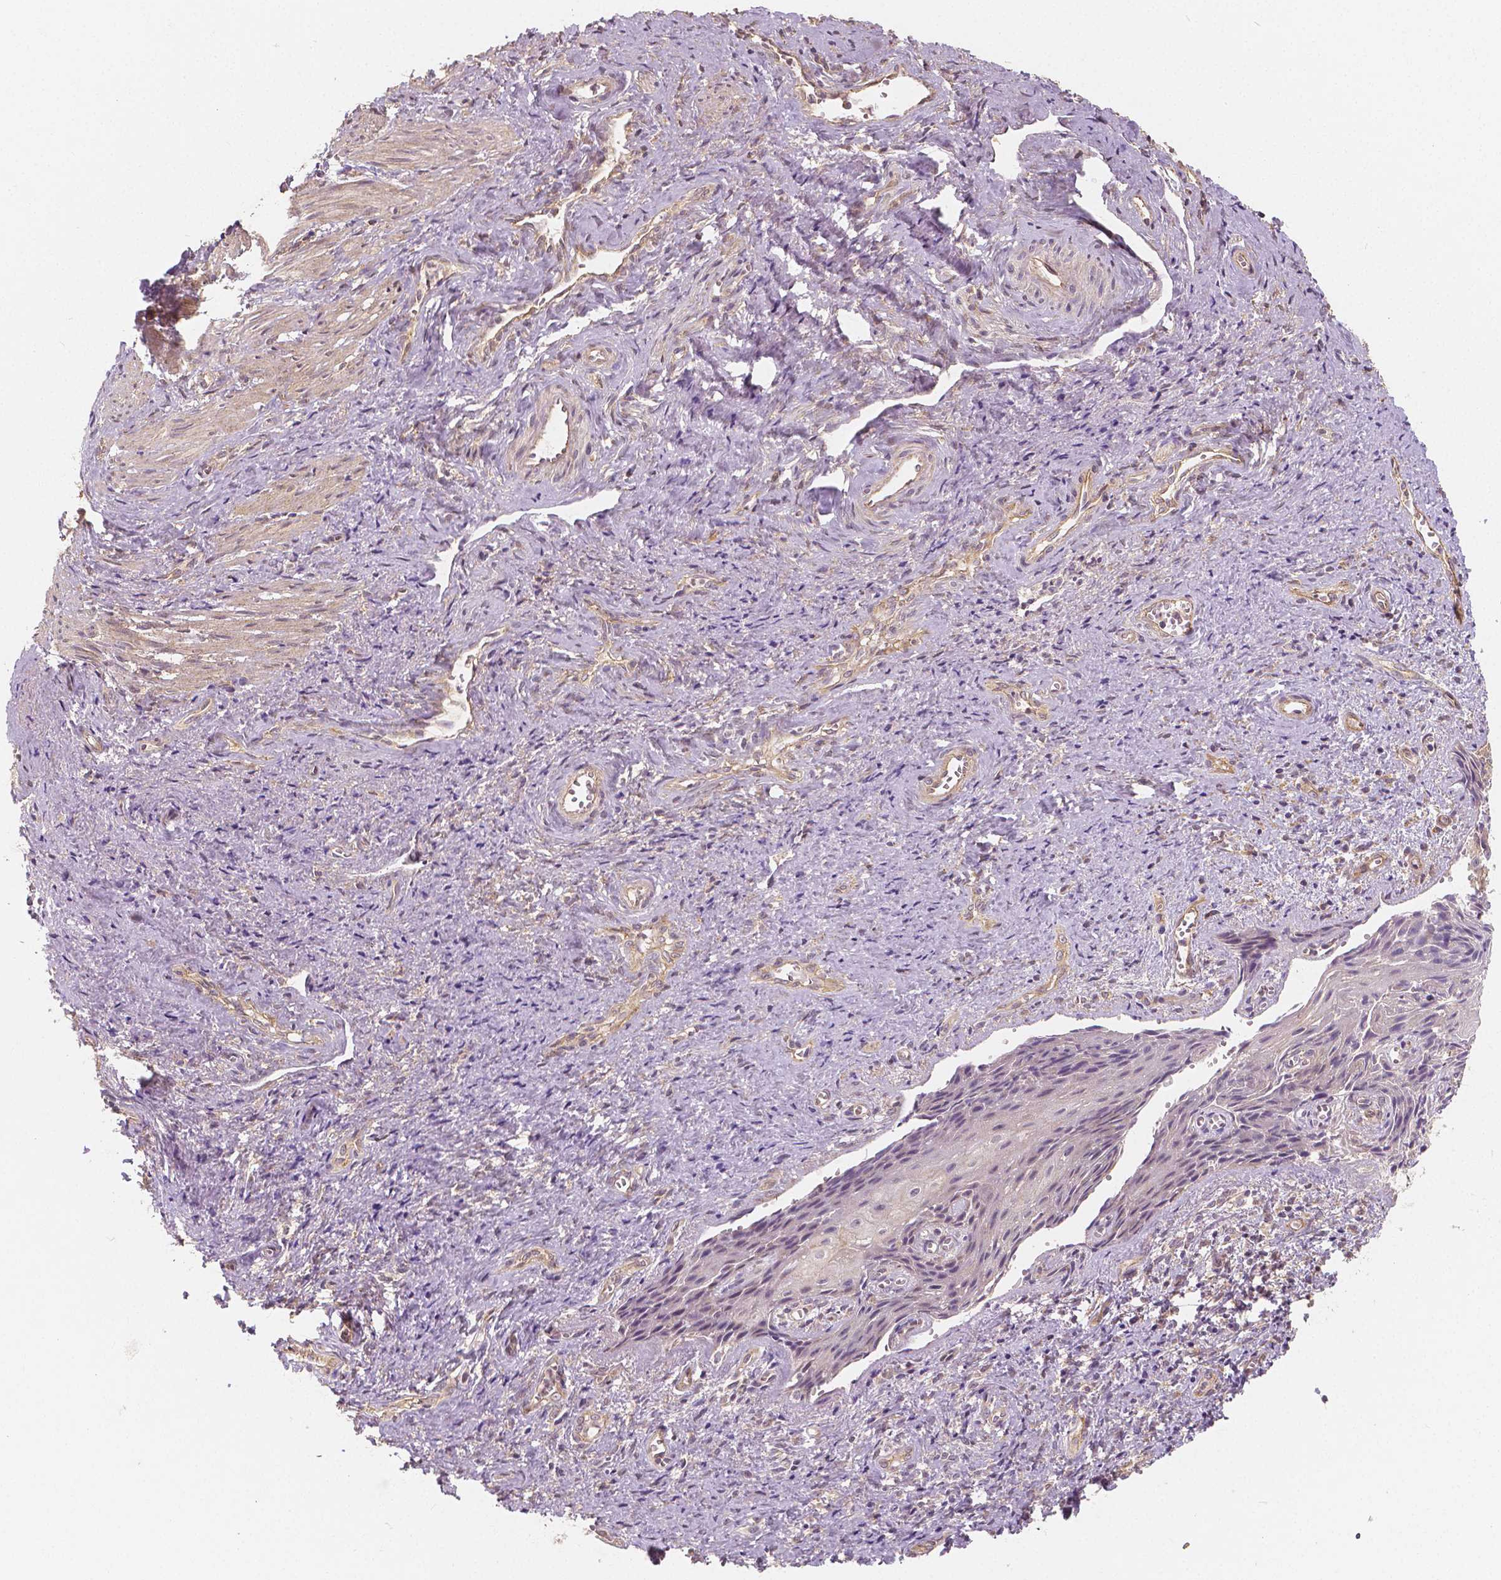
{"staining": {"intensity": "weak", "quantity": "25%-75%", "location": "cytoplasmic/membranous"}, "tissue": "cervical cancer", "cell_type": "Tumor cells", "image_type": "cancer", "snomed": [{"axis": "morphology", "description": "Squamous cell carcinoma, NOS"}, {"axis": "topography", "description": "Cervix"}], "caption": "IHC of human cervical cancer exhibits low levels of weak cytoplasmic/membranous positivity in about 25%-75% of tumor cells.", "gene": "SNX12", "patient": {"sex": "female", "age": 30}}